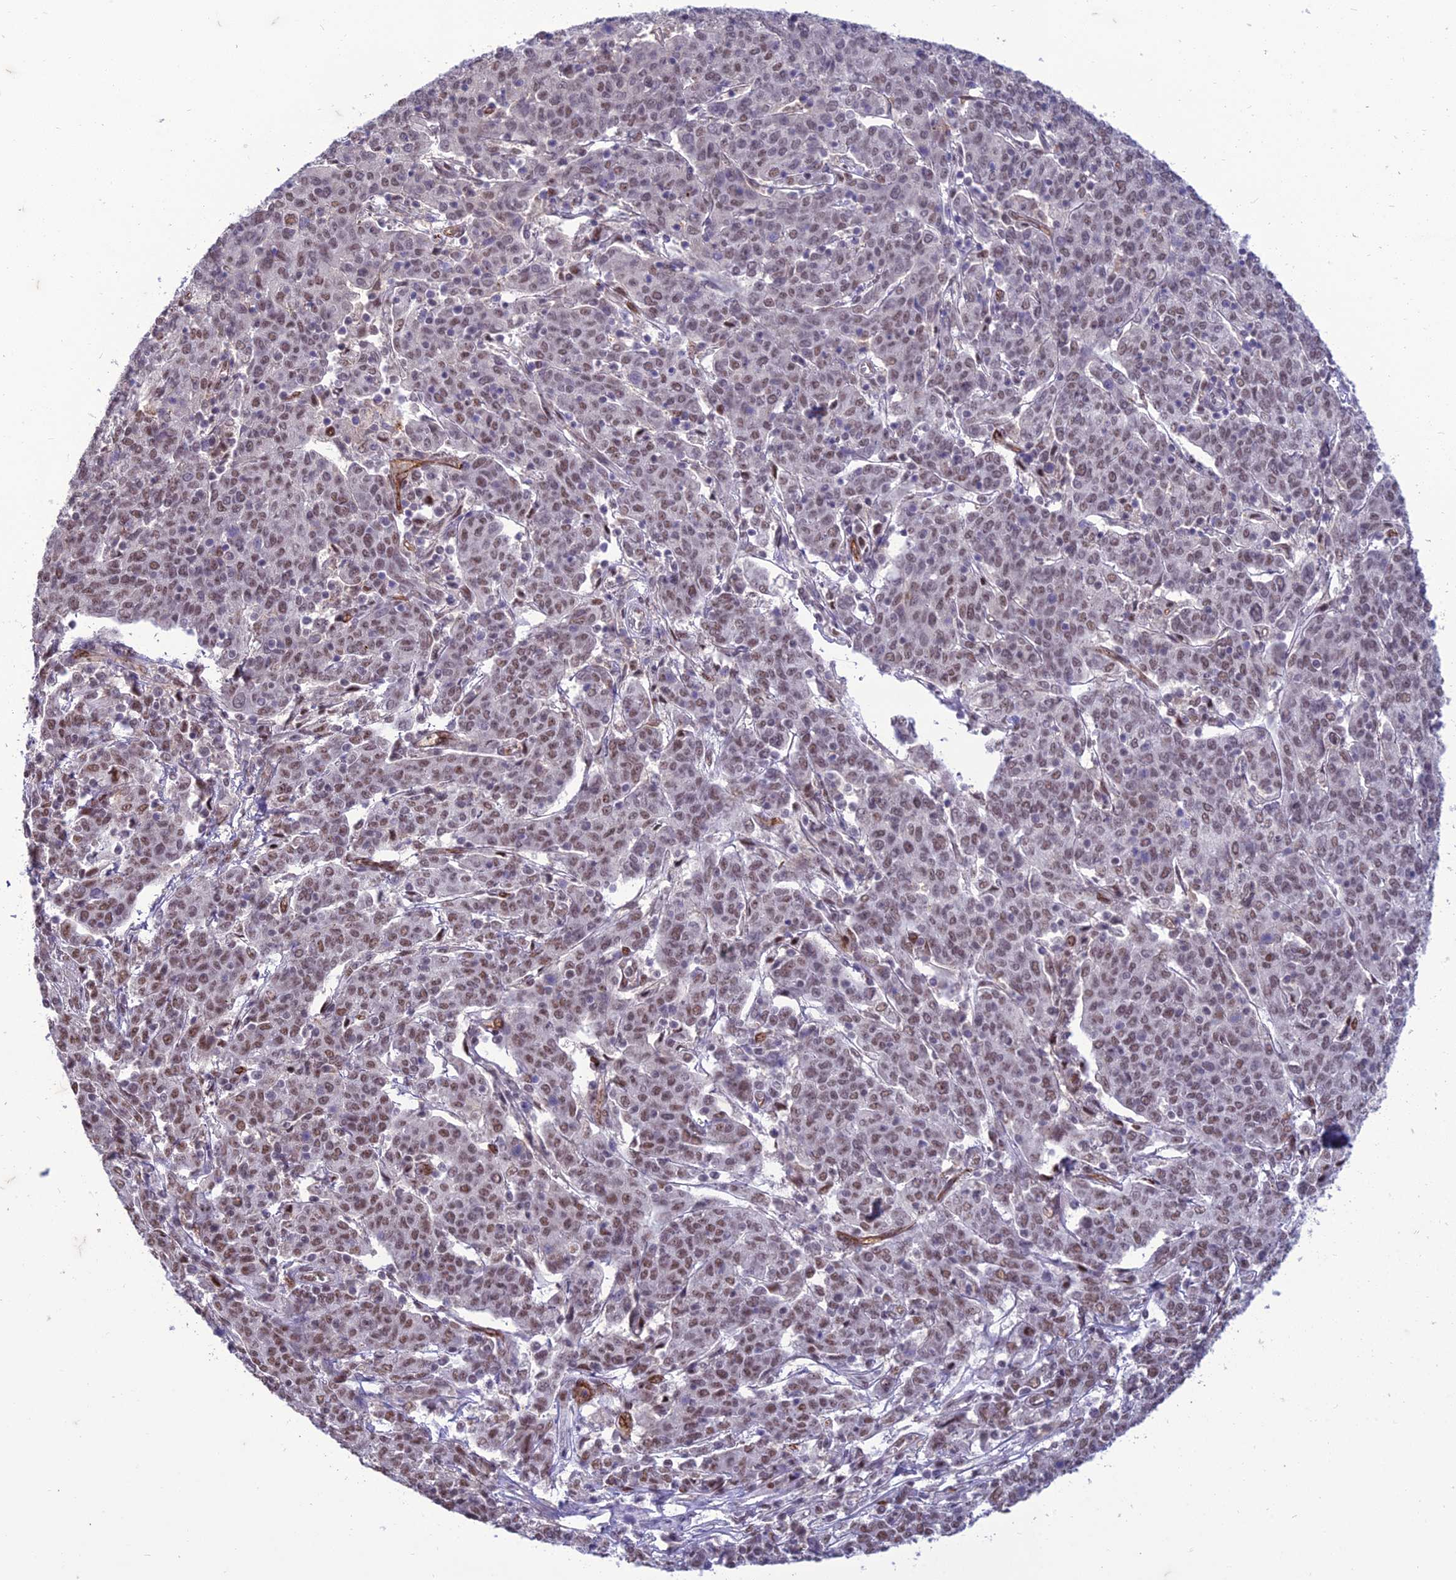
{"staining": {"intensity": "moderate", "quantity": ">75%", "location": "nuclear"}, "tissue": "cervical cancer", "cell_type": "Tumor cells", "image_type": "cancer", "snomed": [{"axis": "morphology", "description": "Squamous cell carcinoma, NOS"}, {"axis": "topography", "description": "Cervix"}], "caption": "A brown stain highlights moderate nuclear positivity of a protein in cervical cancer (squamous cell carcinoma) tumor cells.", "gene": "RANBP3", "patient": {"sex": "female", "age": 67}}